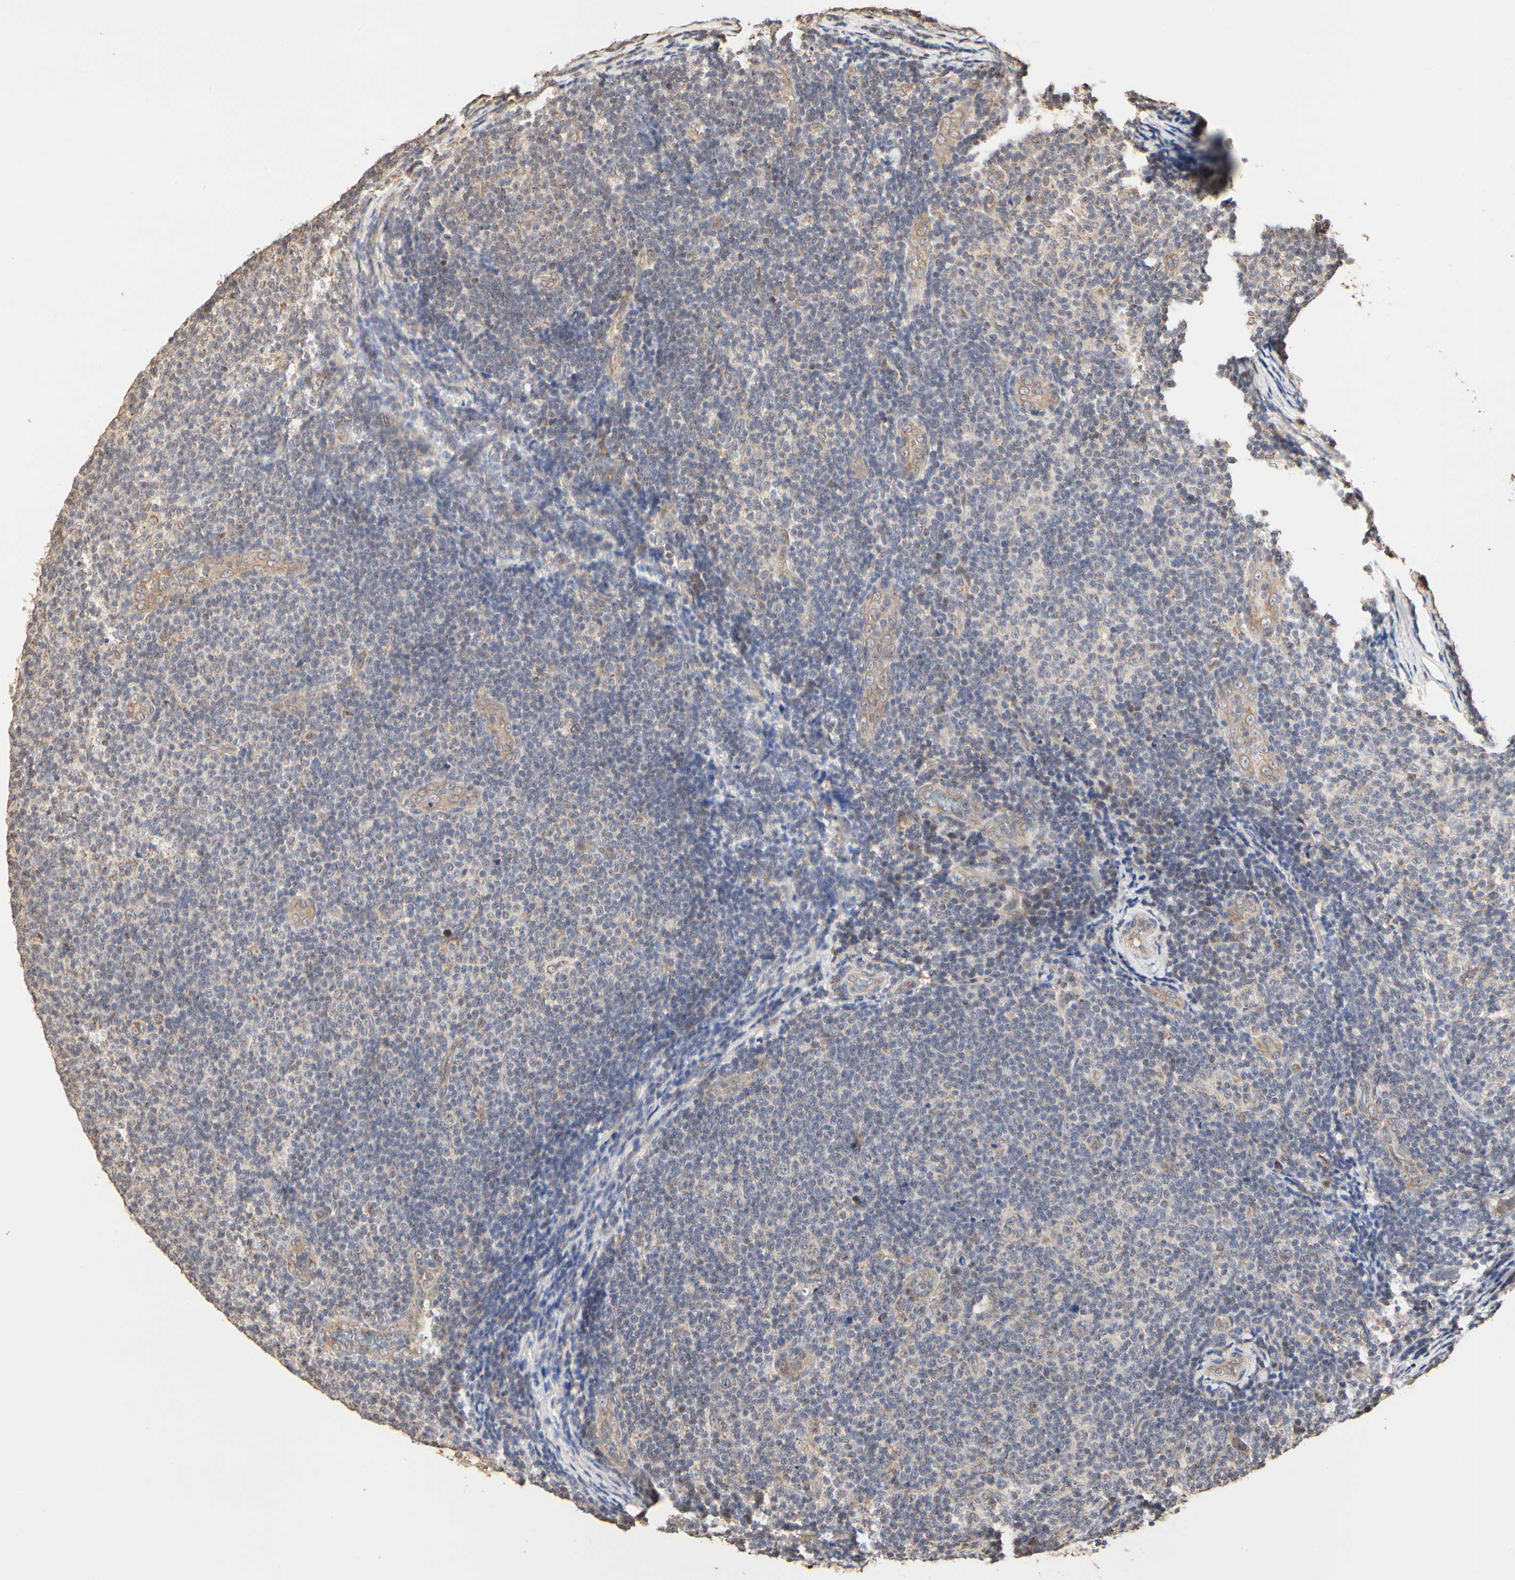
{"staining": {"intensity": "weak", "quantity": ">75%", "location": "cytoplasmic/membranous"}, "tissue": "lymphoma", "cell_type": "Tumor cells", "image_type": "cancer", "snomed": [{"axis": "morphology", "description": "Malignant lymphoma, non-Hodgkin's type, Low grade"}, {"axis": "topography", "description": "Lymph node"}], "caption": "Low-grade malignant lymphoma, non-Hodgkin's type was stained to show a protein in brown. There is low levels of weak cytoplasmic/membranous staining in about >75% of tumor cells.", "gene": "TAOK1", "patient": {"sex": "male", "age": 83}}